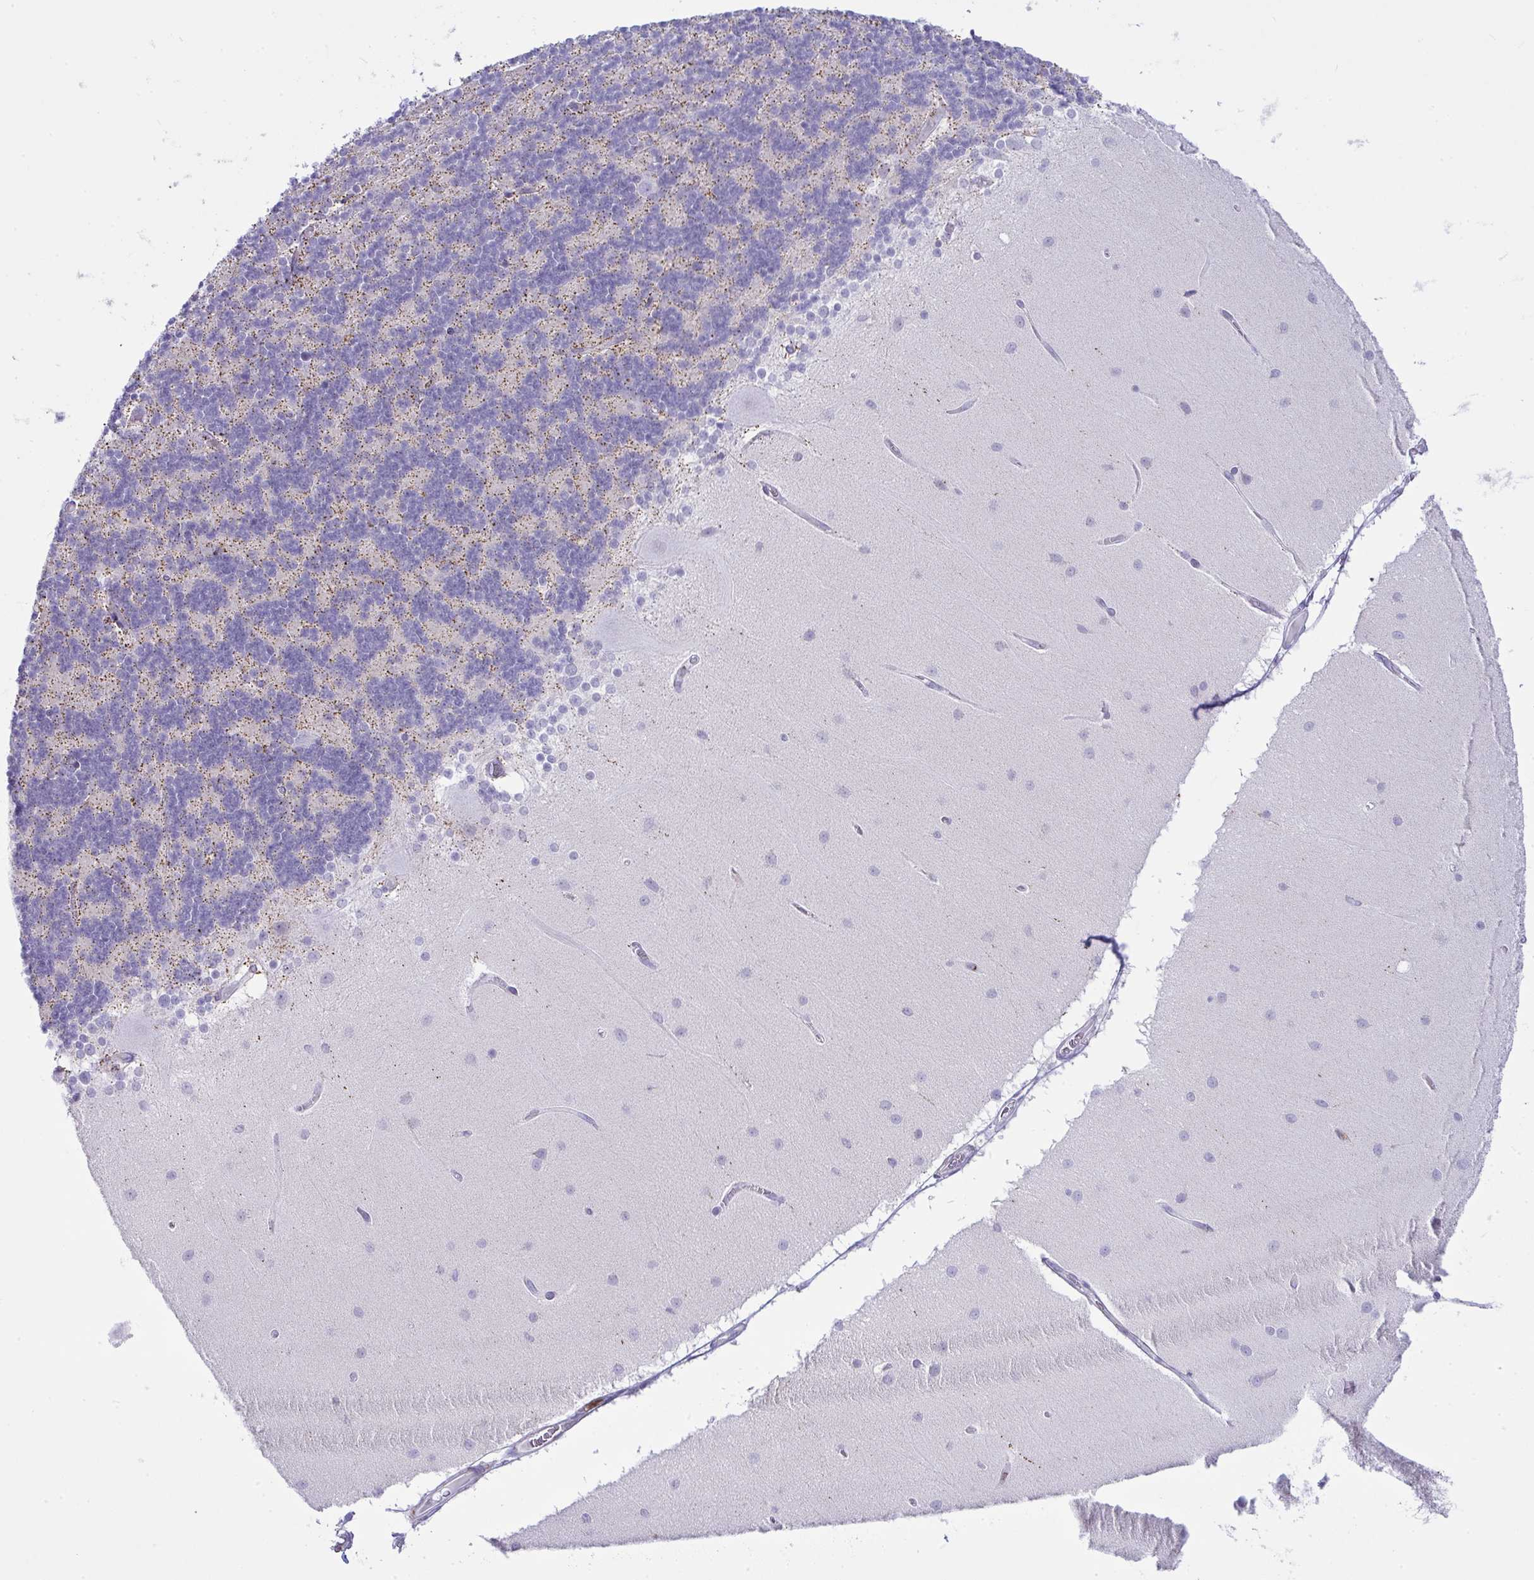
{"staining": {"intensity": "weak", "quantity": "25%-75%", "location": "cytoplasmic/membranous"}, "tissue": "cerebellum", "cell_type": "Cells in granular layer", "image_type": "normal", "snomed": [{"axis": "morphology", "description": "Normal tissue, NOS"}, {"axis": "topography", "description": "Cerebellum"}], "caption": "Protein expression by IHC demonstrates weak cytoplasmic/membranous staining in approximately 25%-75% of cells in granular layer in unremarkable cerebellum. (Brightfield microscopy of DAB IHC at high magnification).", "gene": "PLA2G12B", "patient": {"sex": "female", "age": 54}}